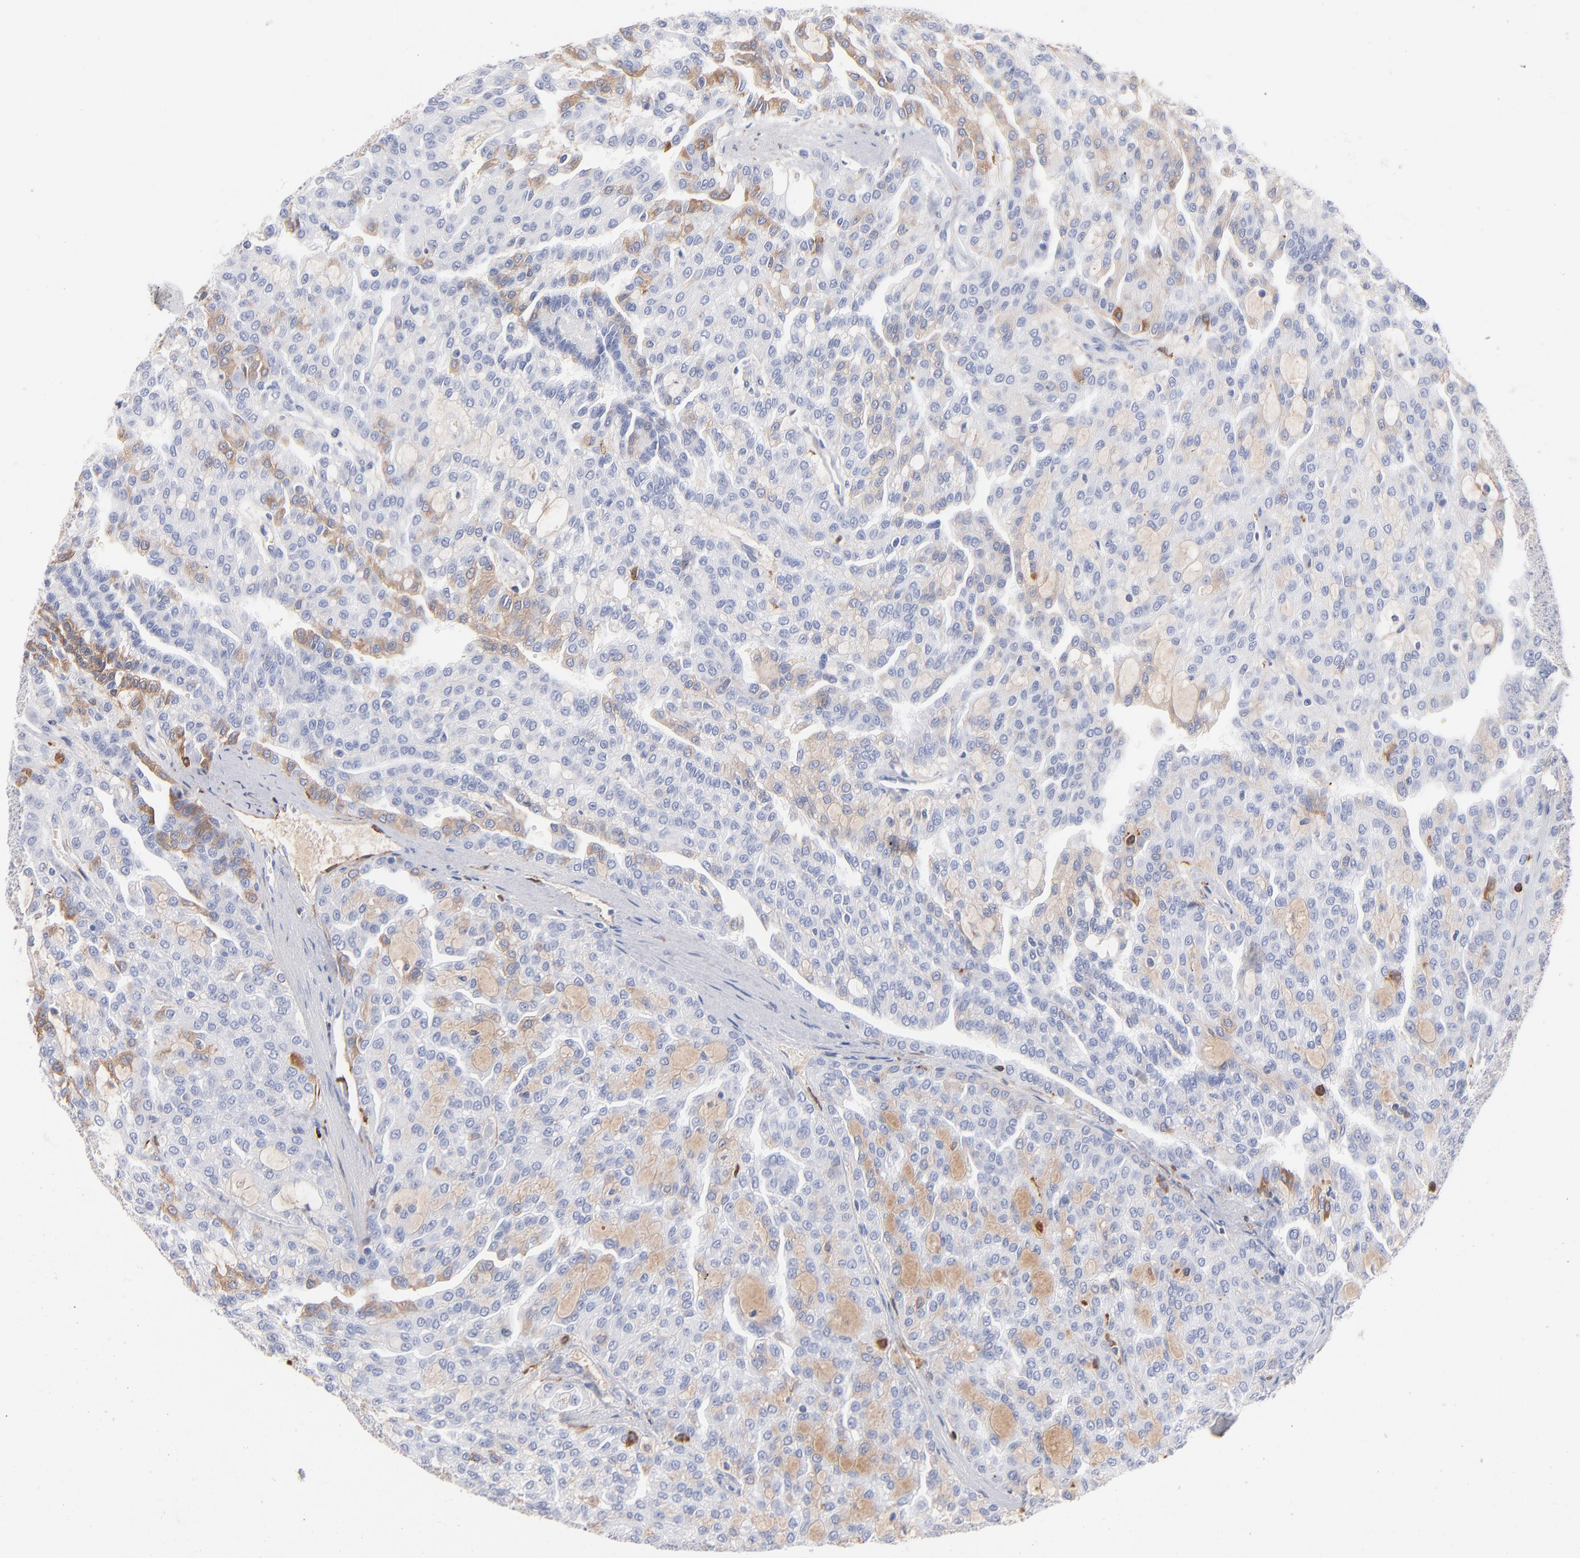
{"staining": {"intensity": "negative", "quantity": "none", "location": "none"}, "tissue": "renal cancer", "cell_type": "Tumor cells", "image_type": "cancer", "snomed": [{"axis": "morphology", "description": "Adenocarcinoma, NOS"}, {"axis": "topography", "description": "Kidney"}], "caption": "Renal cancer was stained to show a protein in brown. There is no significant expression in tumor cells.", "gene": "APOH", "patient": {"sex": "male", "age": 63}}